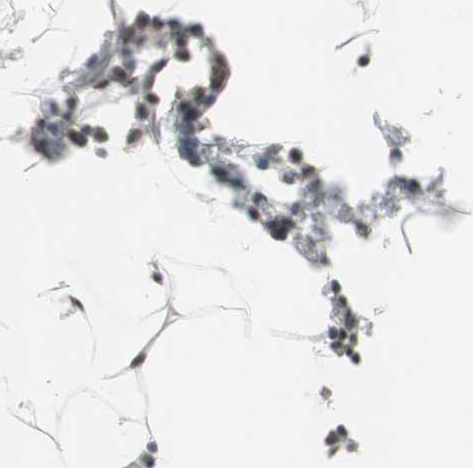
{"staining": {"intensity": "strong", "quantity": ">75%", "location": "nuclear"}, "tissue": "adipose tissue", "cell_type": "Adipocytes", "image_type": "normal", "snomed": [{"axis": "morphology", "description": "Normal tissue, NOS"}, {"axis": "topography", "description": "Vascular tissue"}], "caption": "Immunohistochemistry (IHC) of normal human adipose tissue displays high levels of strong nuclear staining in about >75% of adipocytes. The staining was performed using DAB to visualize the protein expression in brown, while the nuclei were stained in blue with hematoxylin (Magnification: 20x).", "gene": "RTF1", "patient": {"sex": "male", "age": 41}}